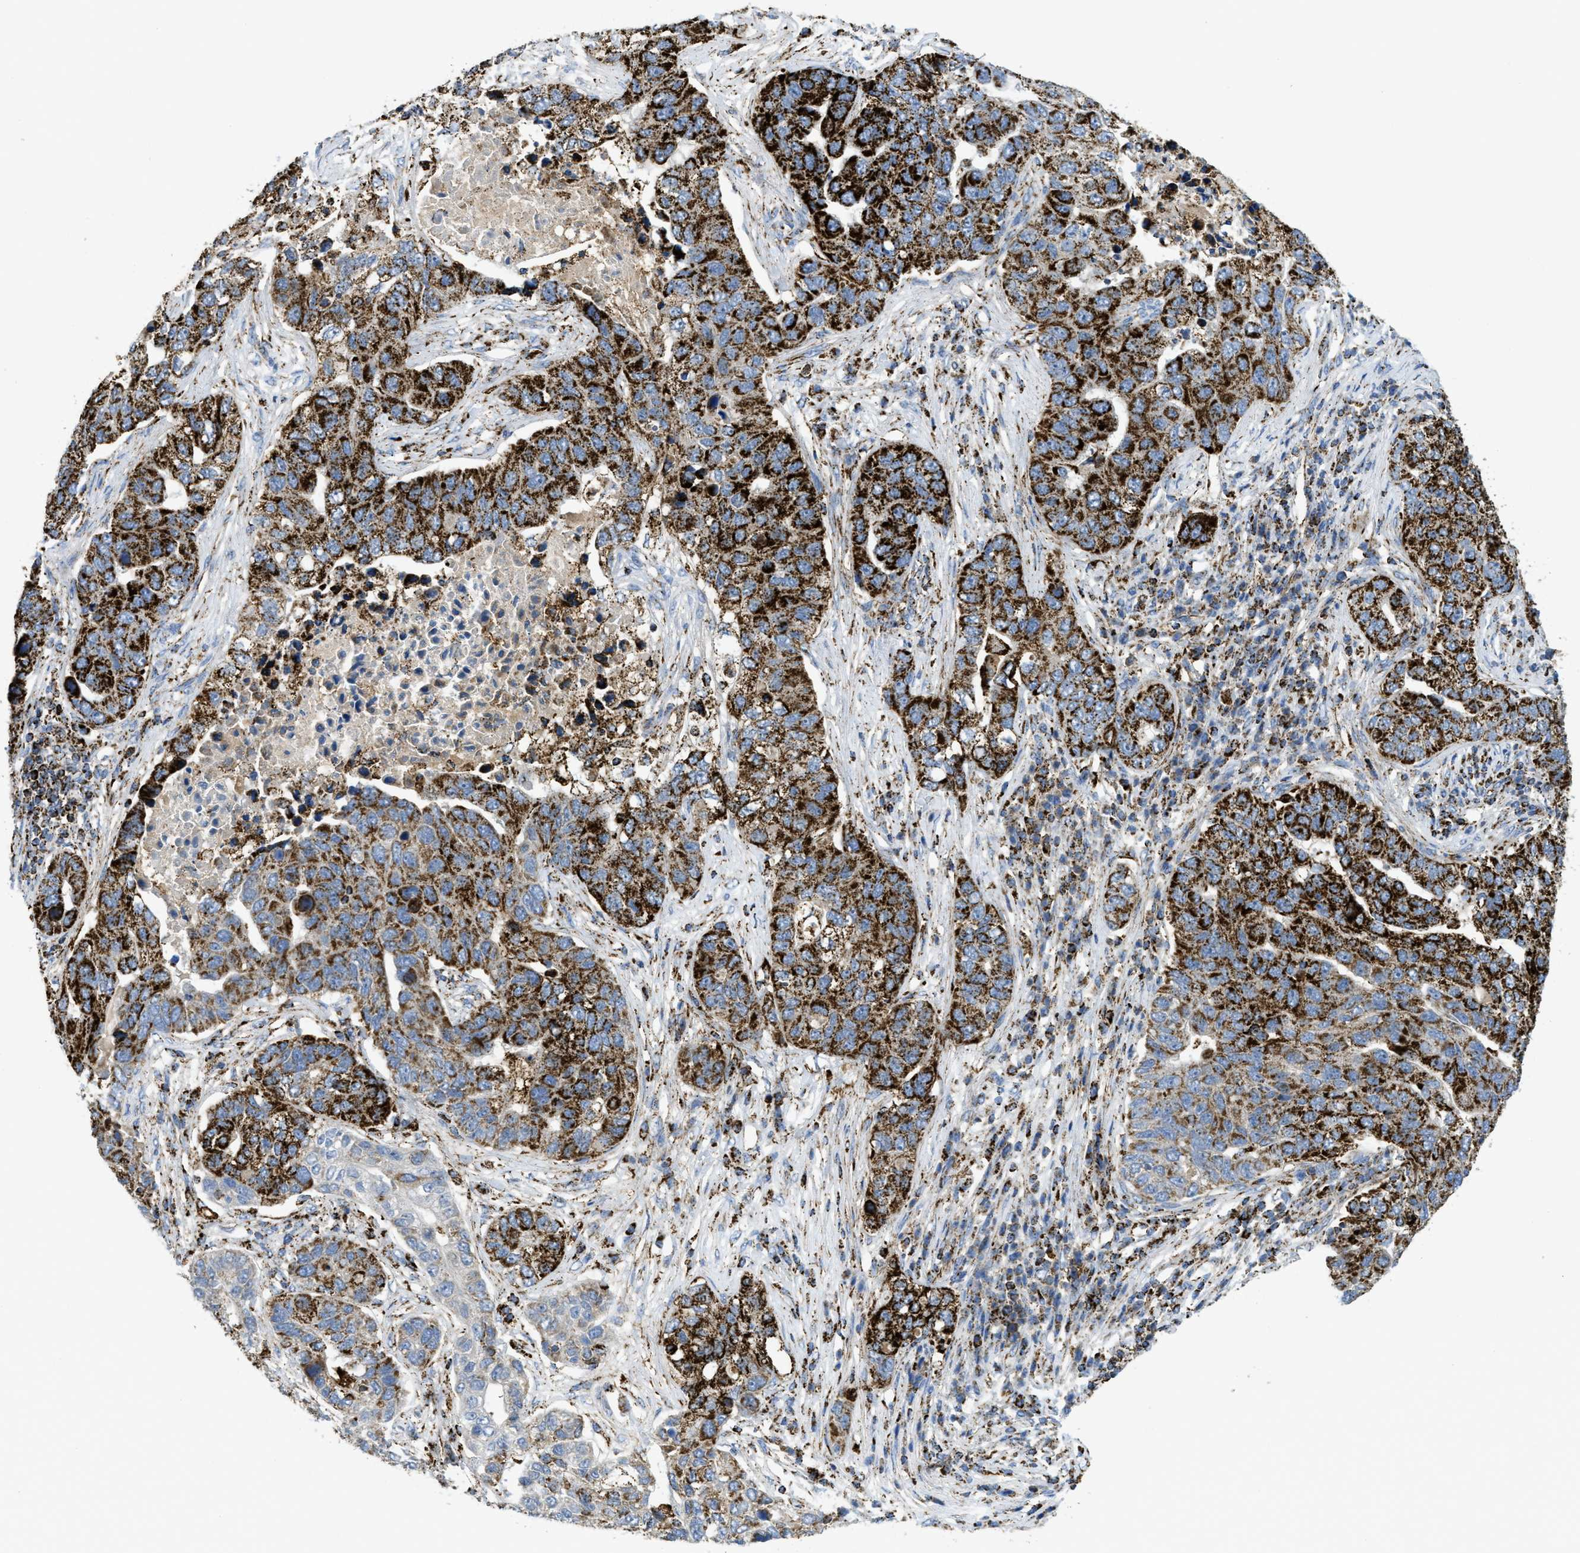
{"staining": {"intensity": "strong", "quantity": ">75%", "location": "cytoplasmic/membranous"}, "tissue": "pancreatic cancer", "cell_type": "Tumor cells", "image_type": "cancer", "snomed": [{"axis": "morphology", "description": "Adenocarcinoma, NOS"}, {"axis": "topography", "description": "Pancreas"}], "caption": "This is a micrograph of immunohistochemistry (IHC) staining of adenocarcinoma (pancreatic), which shows strong staining in the cytoplasmic/membranous of tumor cells.", "gene": "SQOR", "patient": {"sex": "female", "age": 61}}